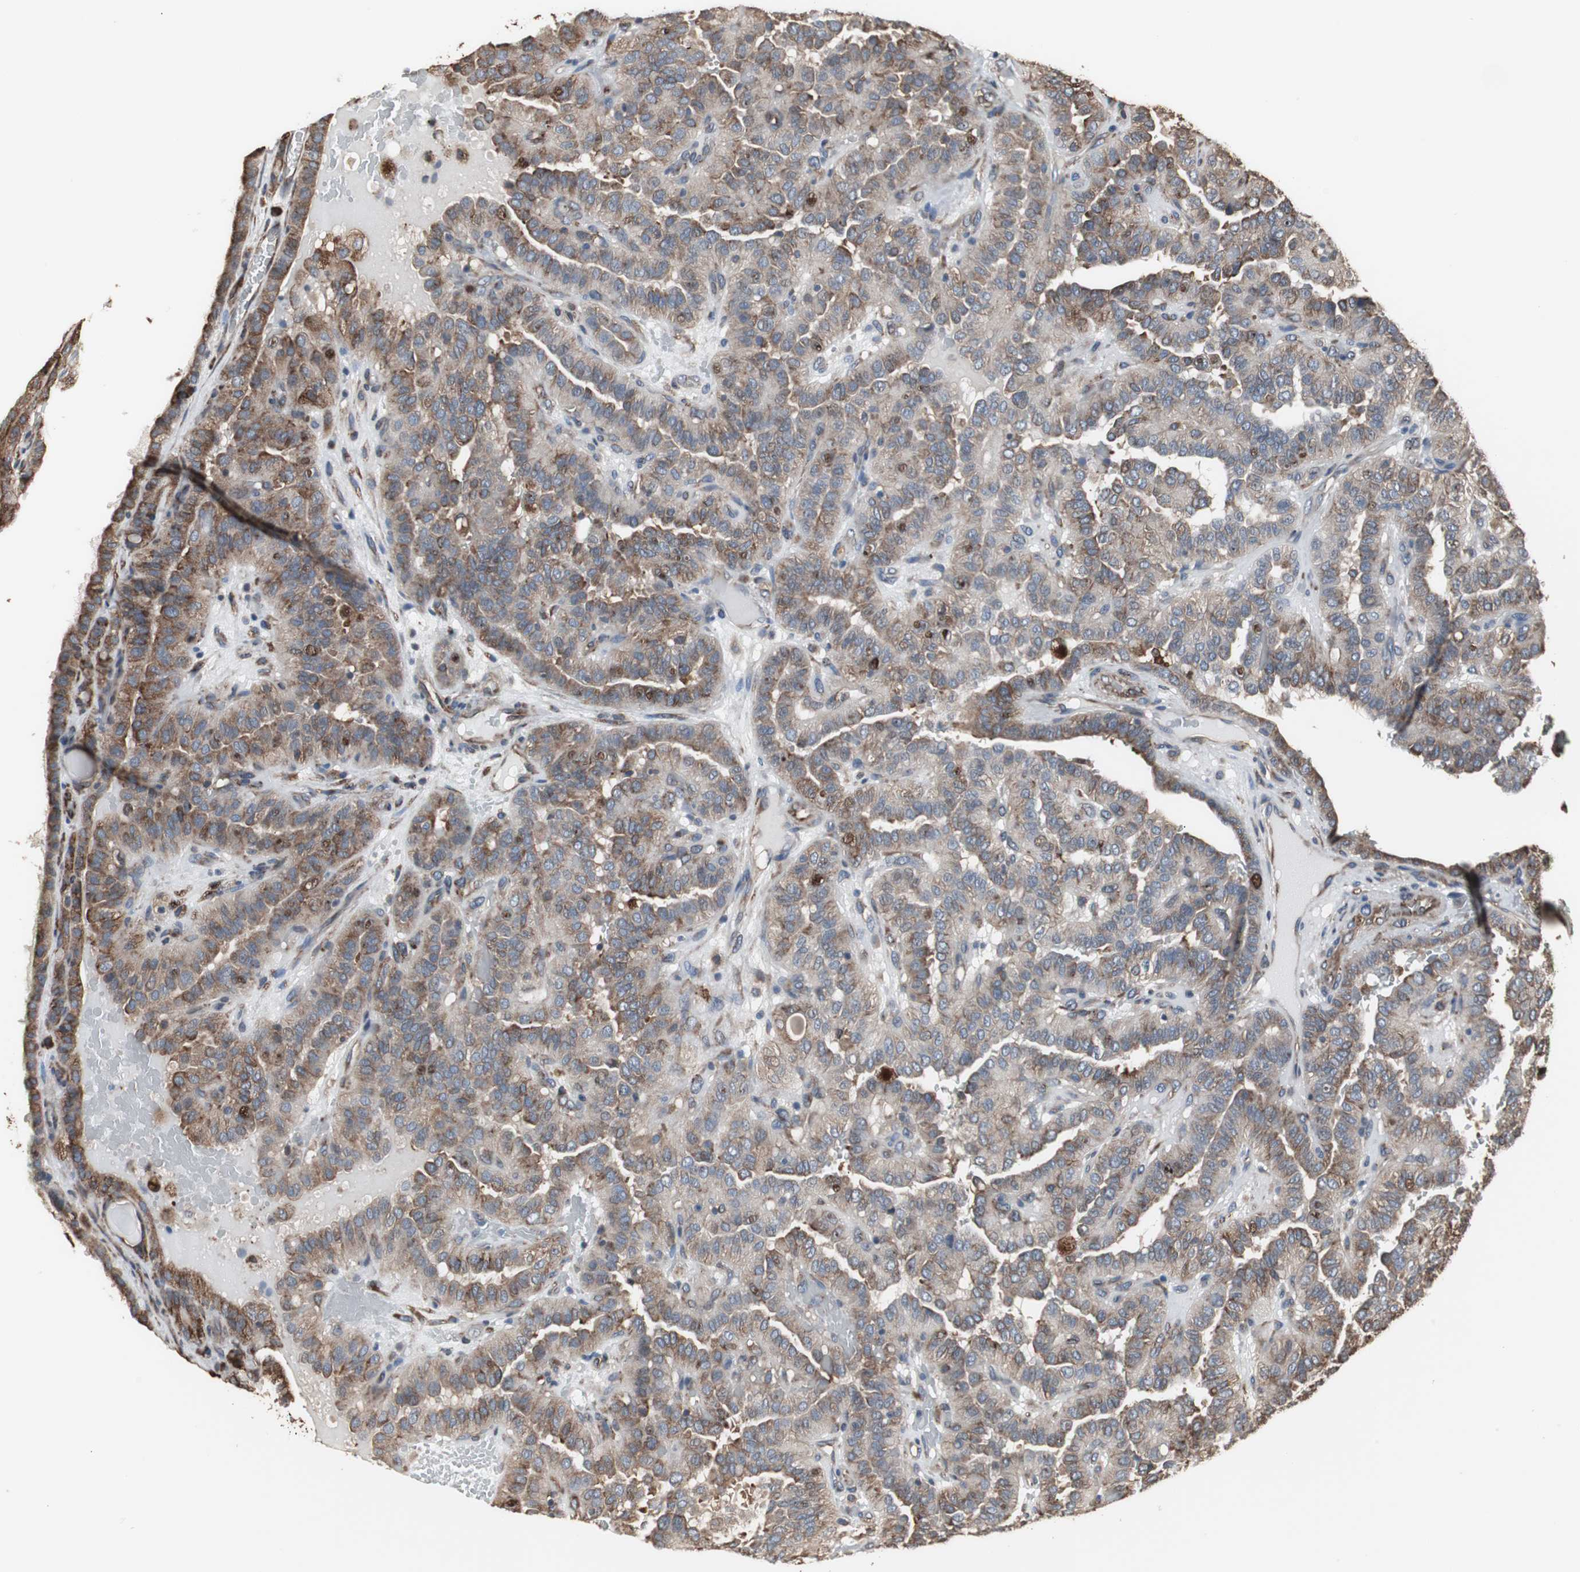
{"staining": {"intensity": "moderate", "quantity": ">75%", "location": "cytoplasmic/membranous"}, "tissue": "thyroid cancer", "cell_type": "Tumor cells", "image_type": "cancer", "snomed": [{"axis": "morphology", "description": "Papillary adenocarcinoma, NOS"}, {"axis": "topography", "description": "Thyroid gland"}], "caption": "Immunohistochemistry of thyroid cancer (papillary adenocarcinoma) demonstrates medium levels of moderate cytoplasmic/membranous expression in about >75% of tumor cells. The staining was performed using DAB (3,3'-diaminobenzidine), with brown indicating positive protein expression. Nuclei are stained blue with hematoxylin.", "gene": "CALU", "patient": {"sex": "male", "age": 77}}